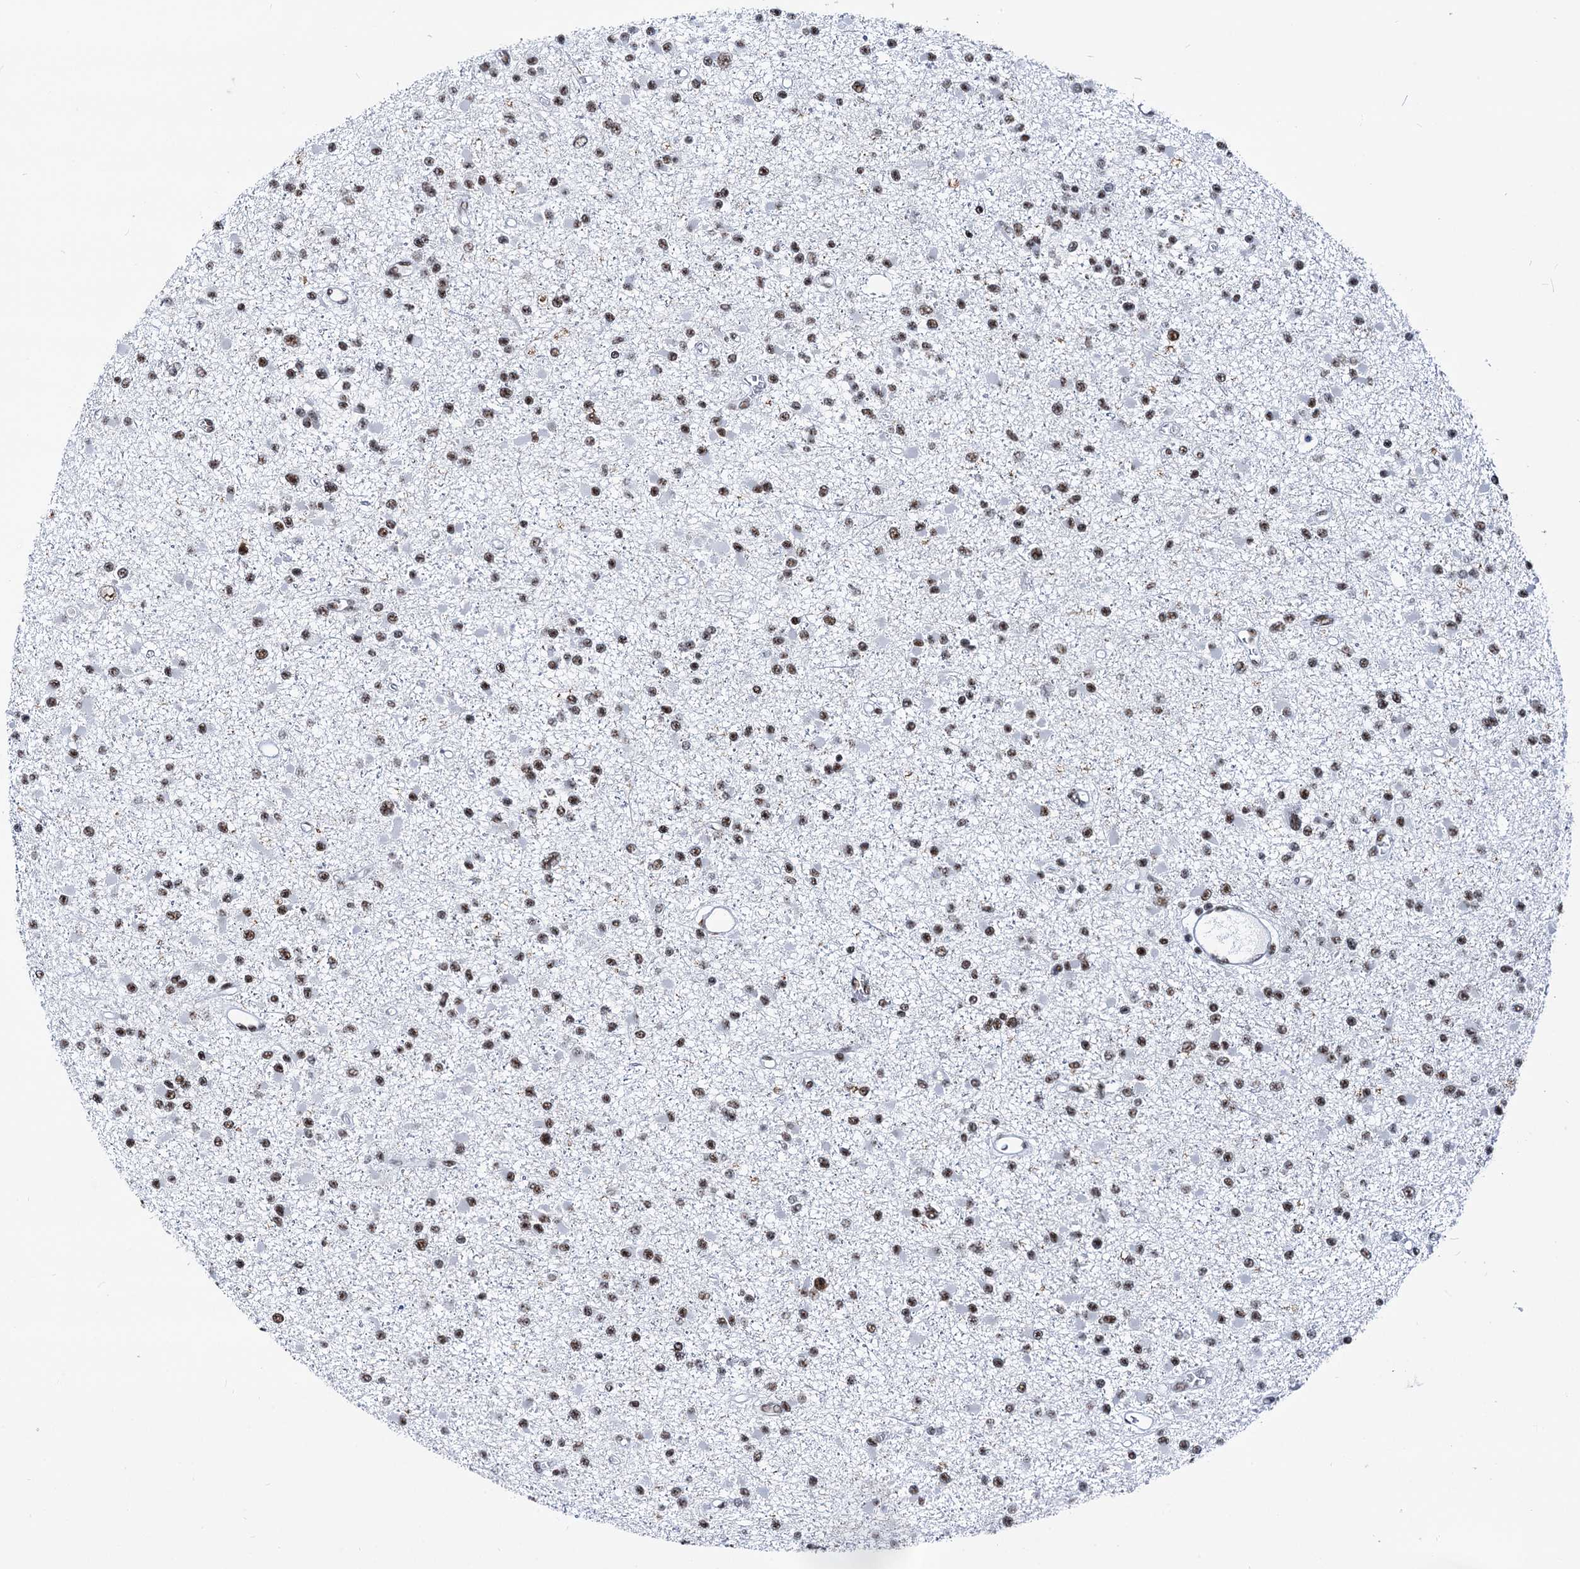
{"staining": {"intensity": "moderate", "quantity": ">75%", "location": "nuclear"}, "tissue": "glioma", "cell_type": "Tumor cells", "image_type": "cancer", "snomed": [{"axis": "morphology", "description": "Glioma, malignant, Low grade"}, {"axis": "topography", "description": "Brain"}], "caption": "Immunohistochemical staining of human malignant glioma (low-grade) shows moderate nuclear protein staining in approximately >75% of tumor cells. (Stains: DAB (3,3'-diaminobenzidine) in brown, nuclei in blue, Microscopy: brightfield microscopy at high magnification).", "gene": "DDX23", "patient": {"sex": "female", "age": 22}}